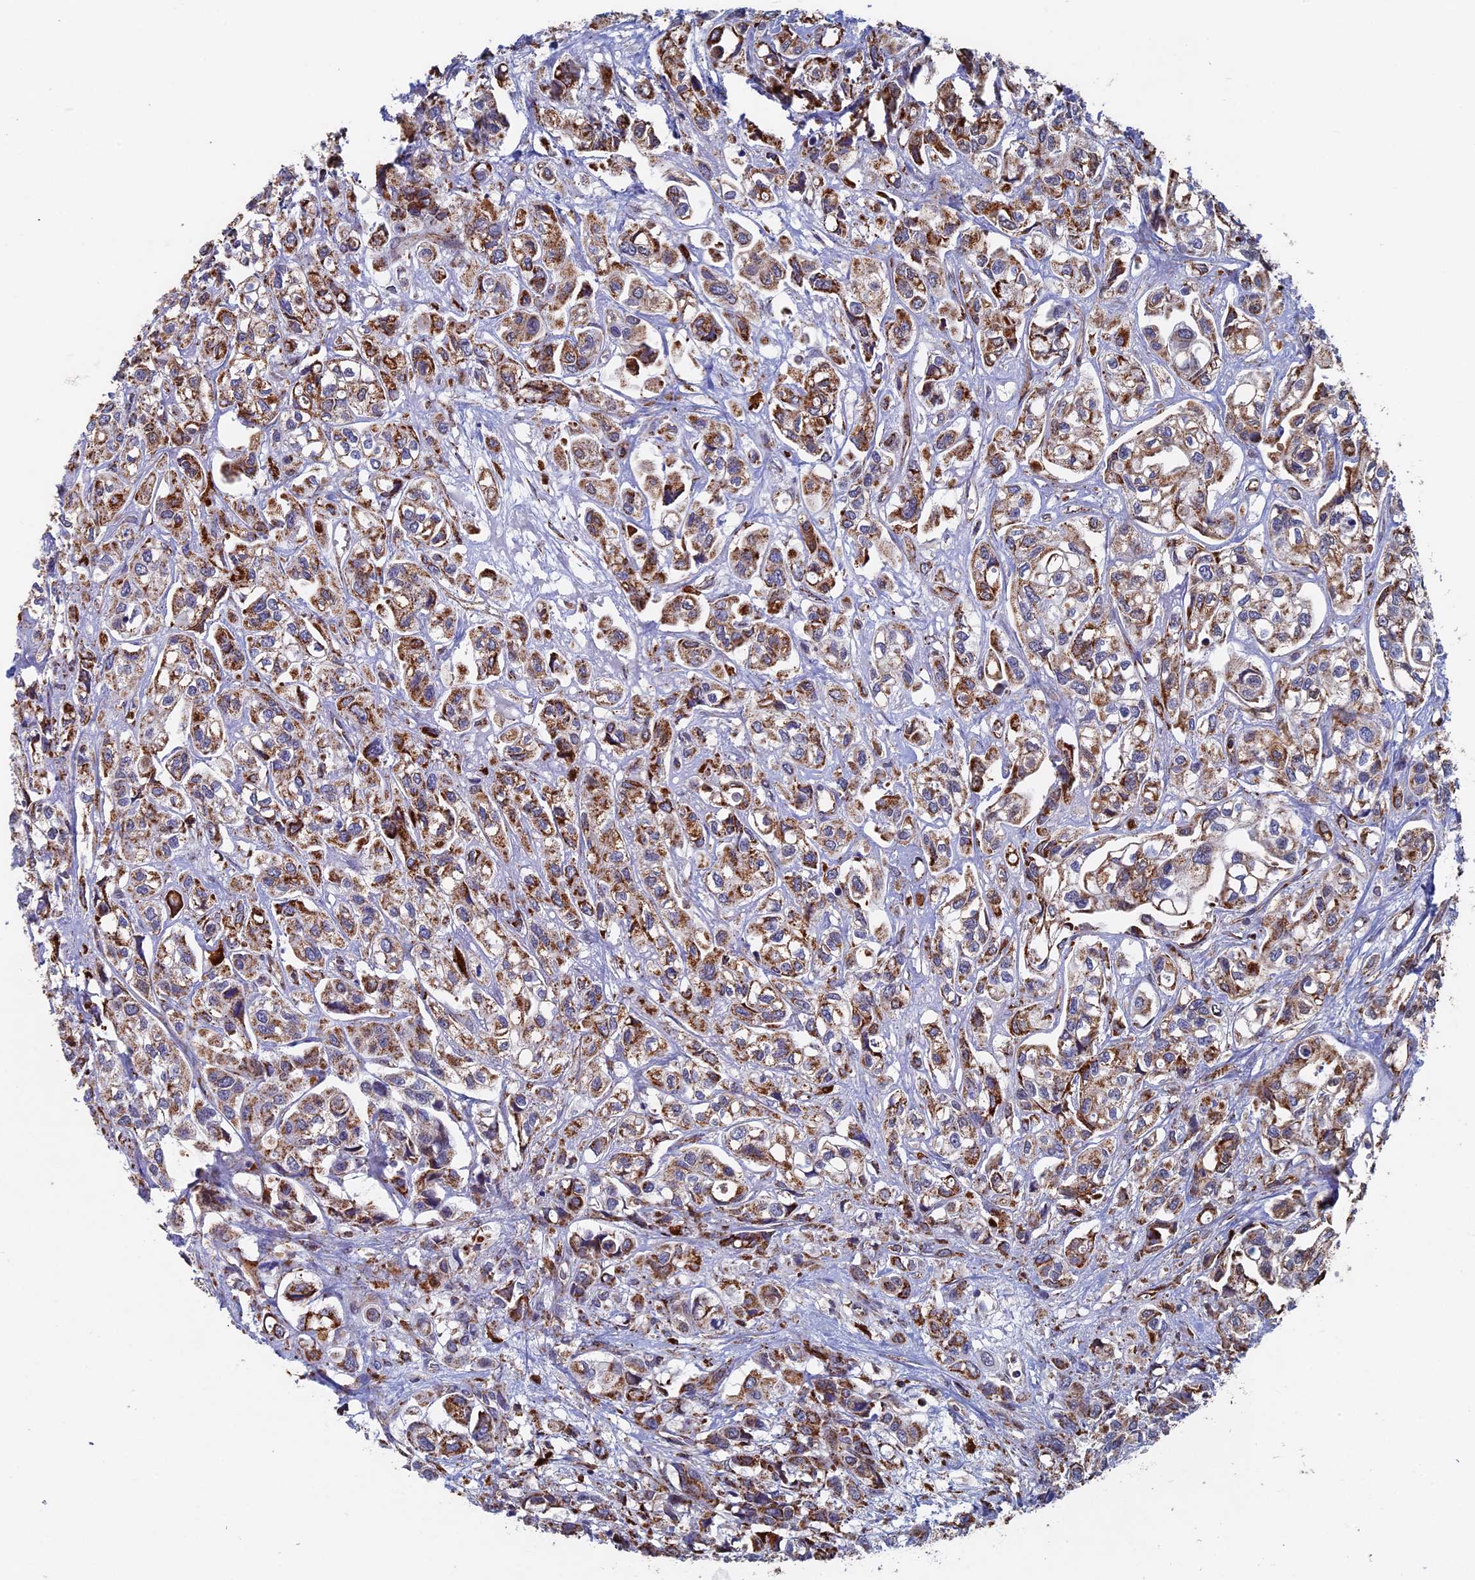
{"staining": {"intensity": "moderate", "quantity": ">75%", "location": "cytoplasmic/membranous"}, "tissue": "urothelial cancer", "cell_type": "Tumor cells", "image_type": "cancer", "snomed": [{"axis": "morphology", "description": "Urothelial carcinoma, High grade"}, {"axis": "topography", "description": "Urinary bladder"}], "caption": "Immunohistochemistry (IHC) (DAB) staining of human urothelial carcinoma (high-grade) exhibits moderate cytoplasmic/membranous protein positivity in approximately >75% of tumor cells.", "gene": "SEC24D", "patient": {"sex": "male", "age": 67}}